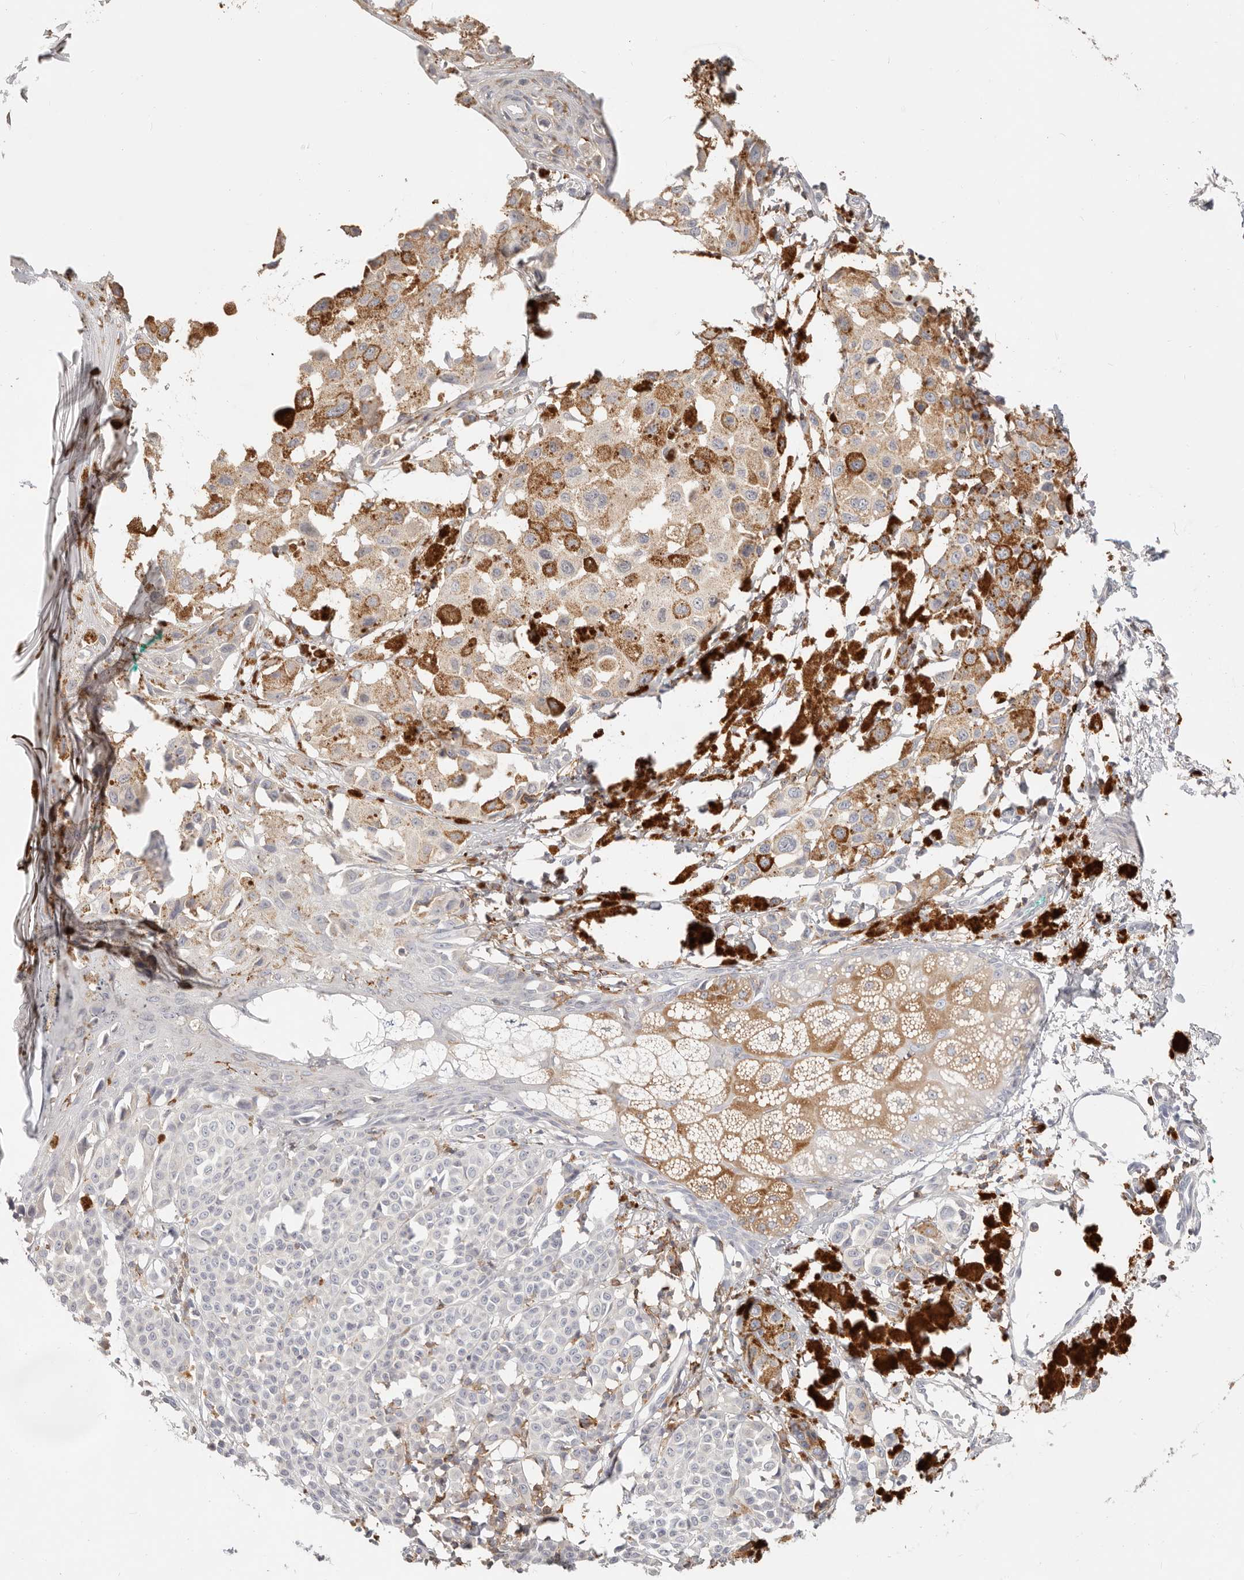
{"staining": {"intensity": "negative", "quantity": "none", "location": "none"}, "tissue": "melanoma", "cell_type": "Tumor cells", "image_type": "cancer", "snomed": [{"axis": "morphology", "description": "Malignant melanoma, NOS"}, {"axis": "topography", "description": "Skin of leg"}], "caption": "Immunohistochemical staining of human malignant melanoma demonstrates no significant positivity in tumor cells. (DAB (3,3'-diaminobenzidine) IHC visualized using brightfield microscopy, high magnification).", "gene": "TMEM63B", "patient": {"sex": "female", "age": 72}}